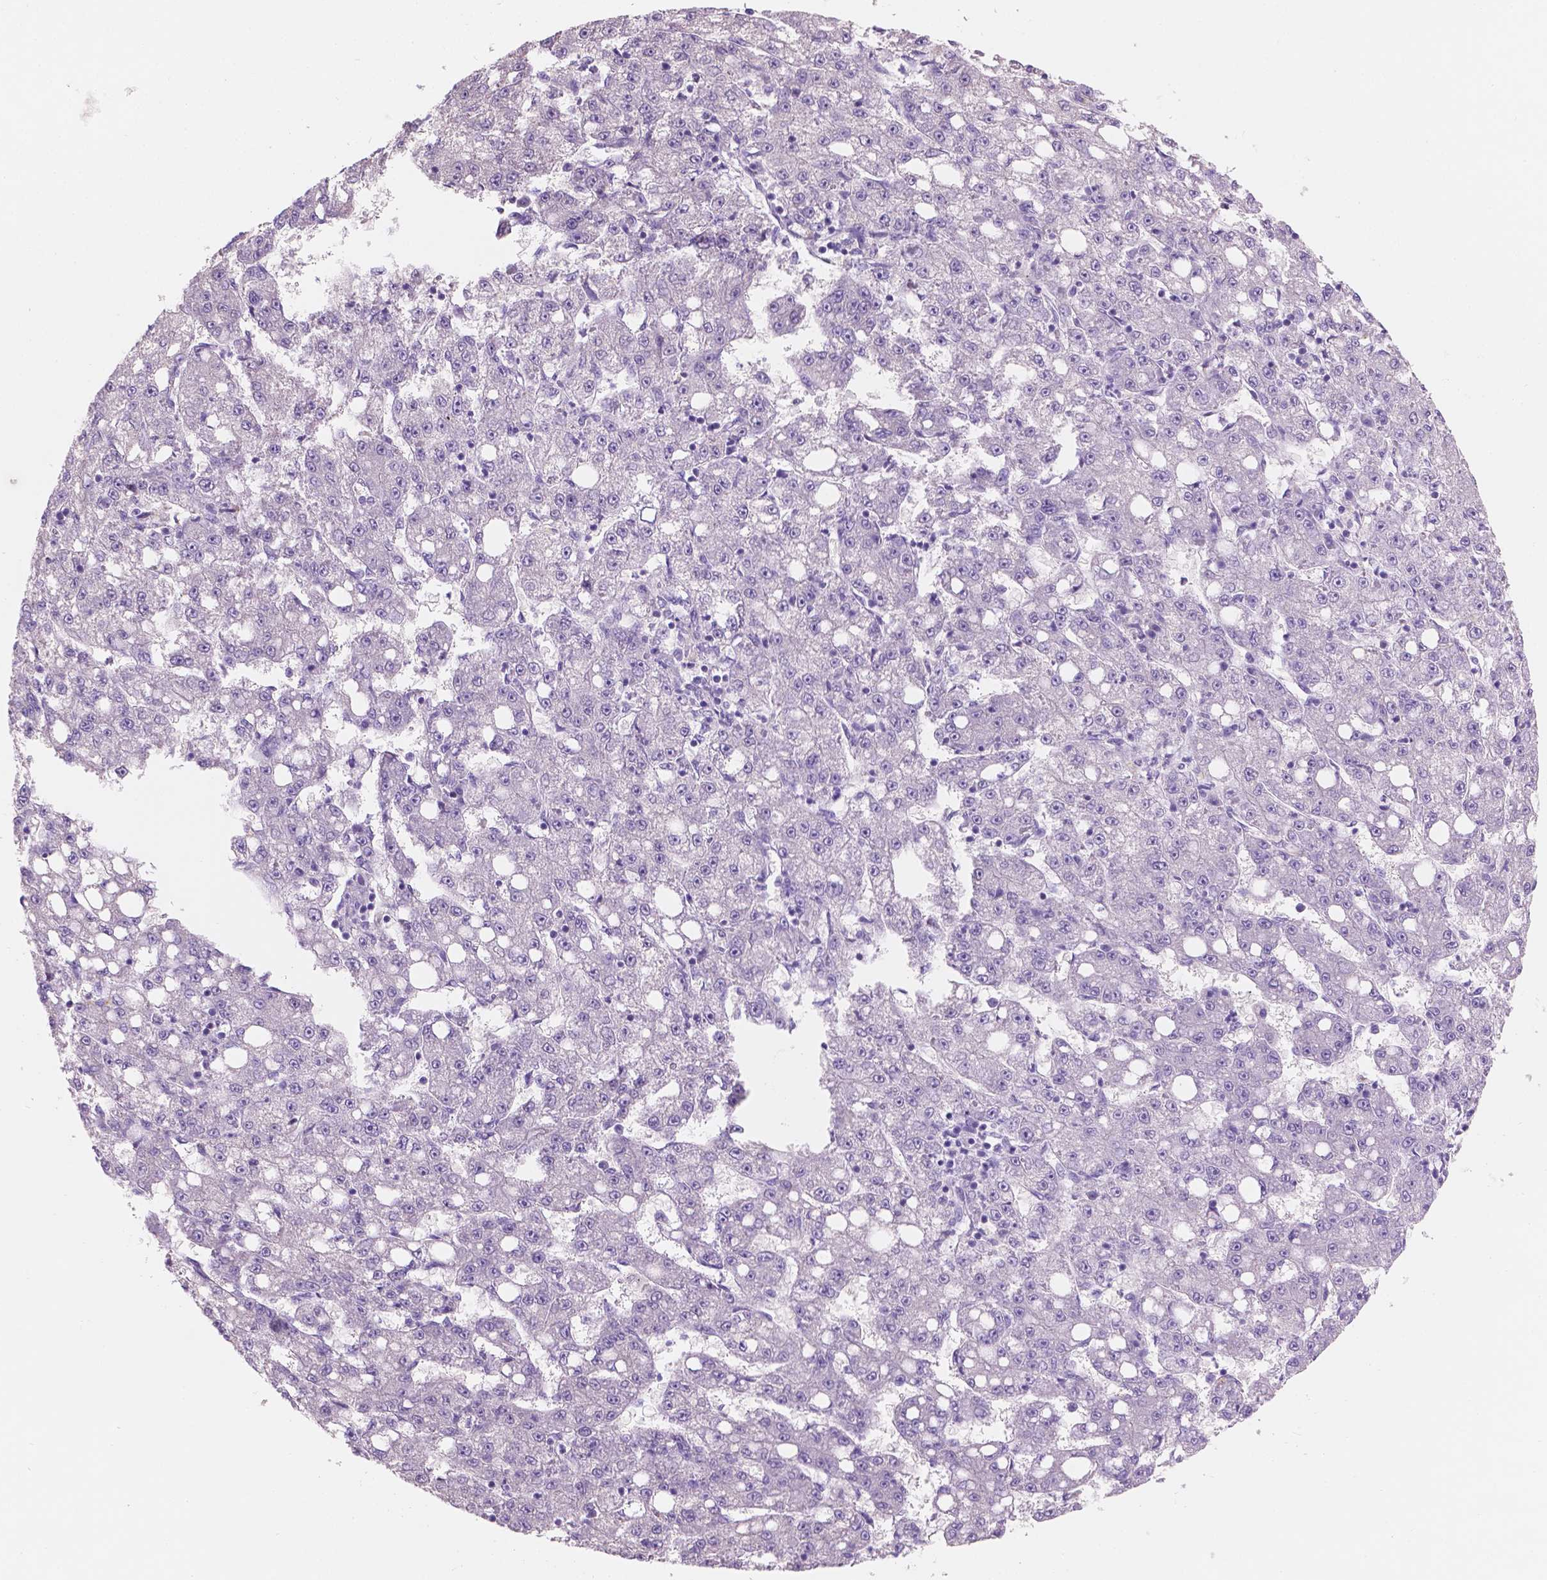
{"staining": {"intensity": "negative", "quantity": "none", "location": "none"}, "tissue": "liver cancer", "cell_type": "Tumor cells", "image_type": "cancer", "snomed": [{"axis": "morphology", "description": "Carcinoma, Hepatocellular, NOS"}, {"axis": "topography", "description": "Liver"}], "caption": "DAB immunohistochemical staining of human liver cancer (hepatocellular carcinoma) displays no significant staining in tumor cells.", "gene": "SBSN", "patient": {"sex": "female", "age": 65}}